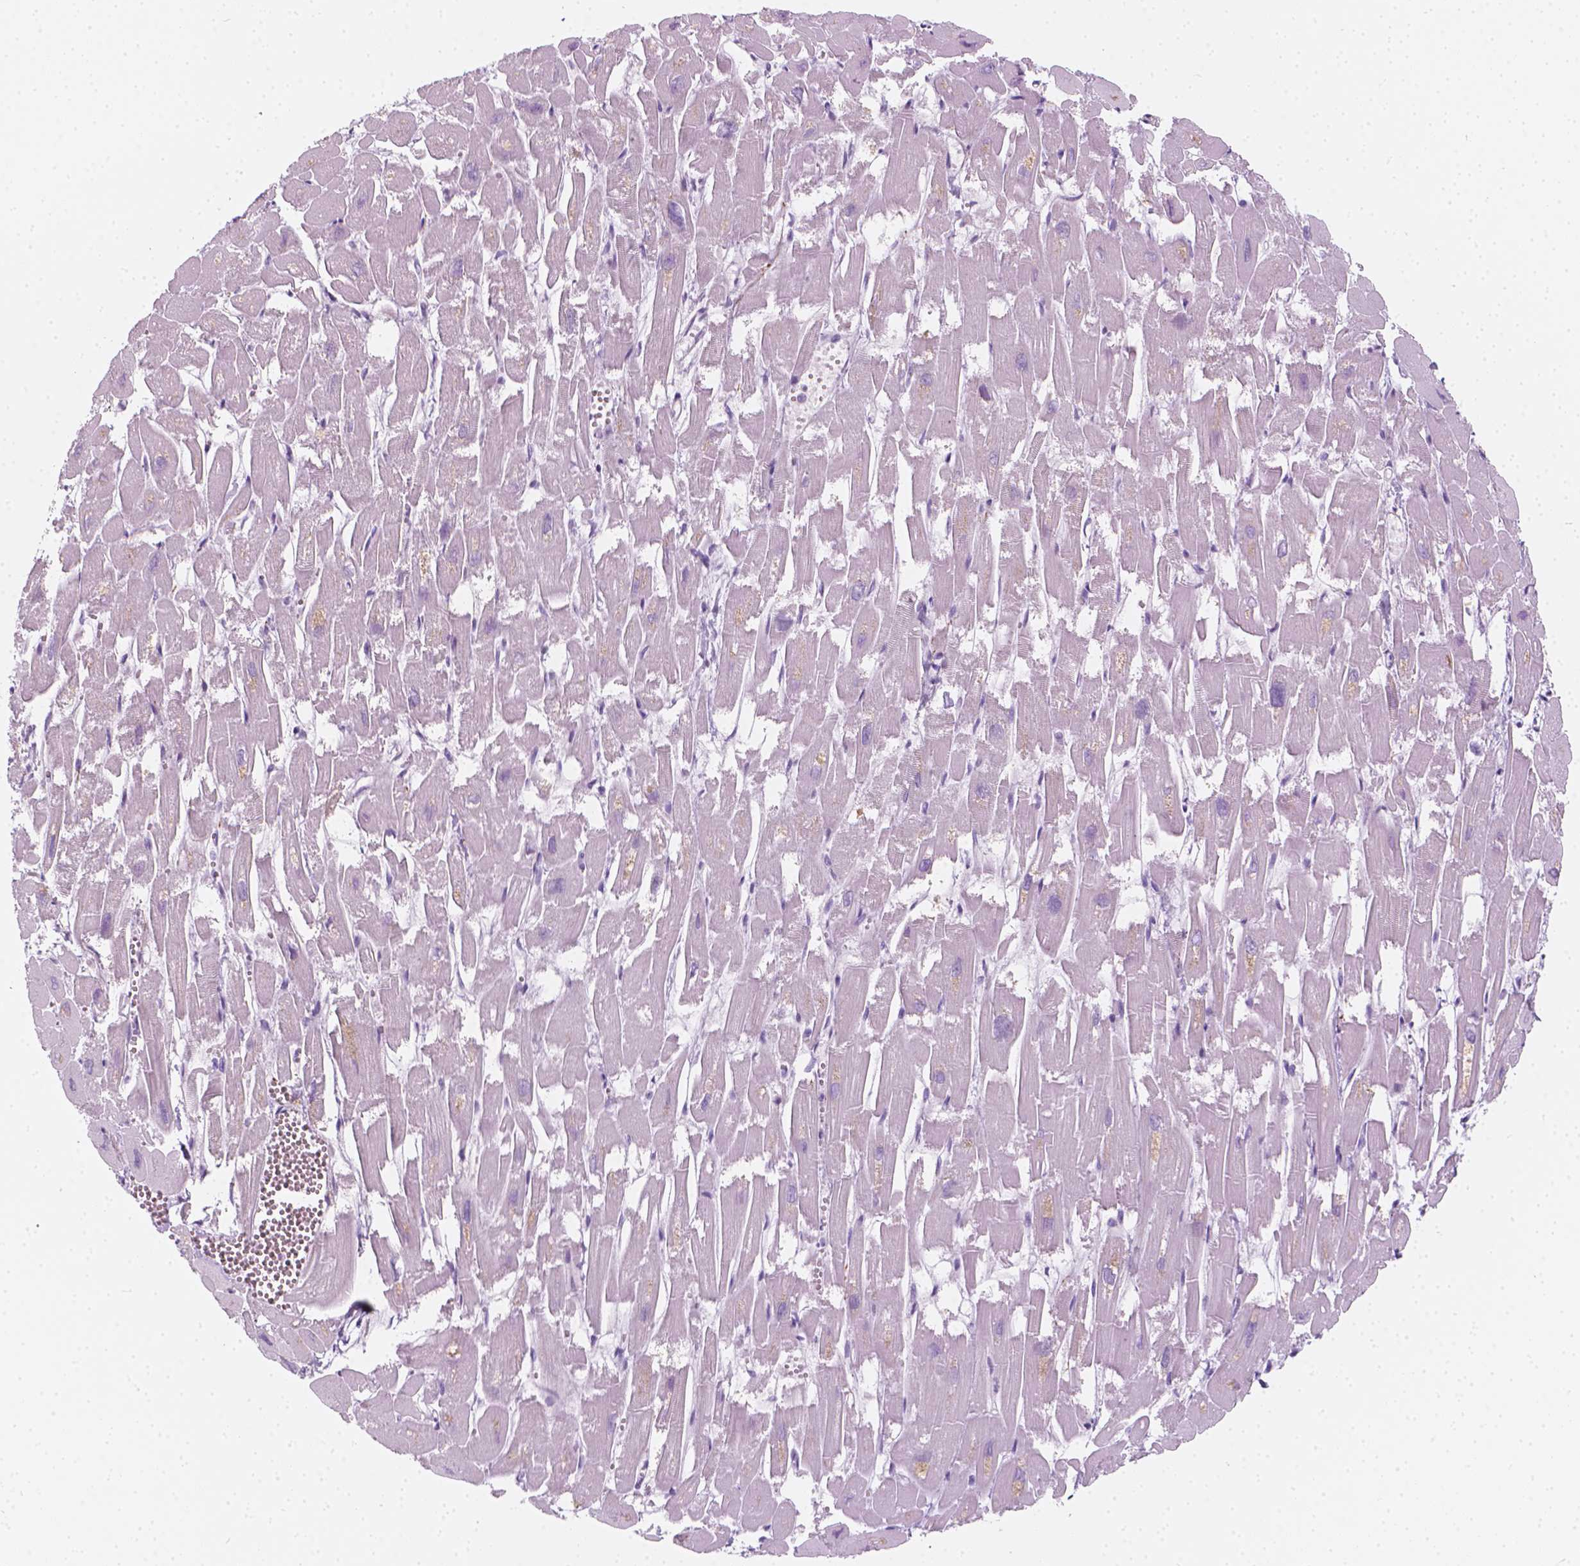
{"staining": {"intensity": "negative", "quantity": "none", "location": "none"}, "tissue": "heart muscle", "cell_type": "Cardiomyocytes", "image_type": "normal", "snomed": [{"axis": "morphology", "description": "Normal tissue, NOS"}, {"axis": "topography", "description": "Heart"}], "caption": "The image exhibits no significant expression in cardiomyocytes of heart muscle. The staining was performed using DAB (3,3'-diaminobenzidine) to visualize the protein expression in brown, while the nuclei were stained in blue with hematoxylin (Magnification: 20x).", "gene": "SCG3", "patient": {"sex": "male", "age": 54}}